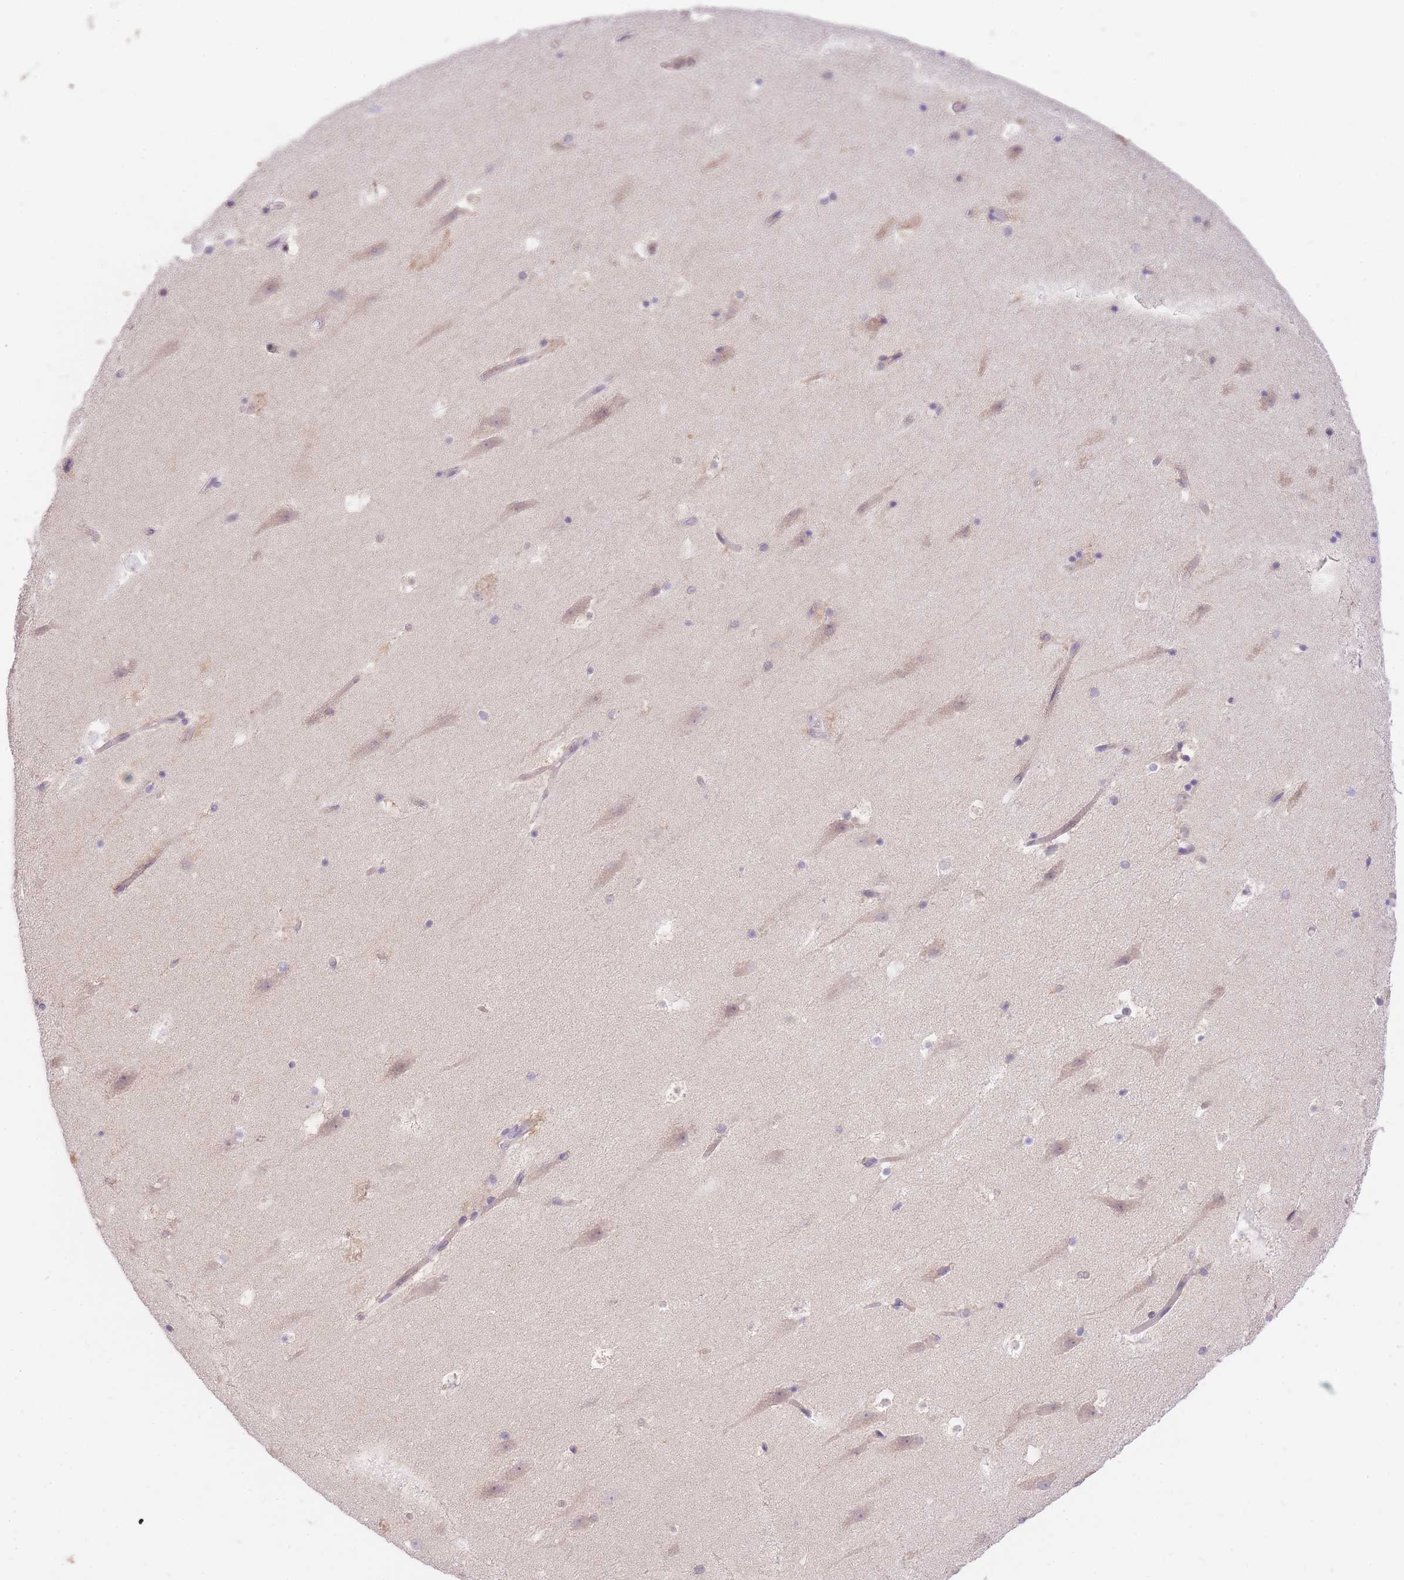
{"staining": {"intensity": "negative", "quantity": "none", "location": "none"}, "tissue": "hippocampus", "cell_type": "Glial cells", "image_type": "normal", "snomed": [{"axis": "morphology", "description": "Normal tissue, NOS"}, {"axis": "topography", "description": "Hippocampus"}], "caption": "Immunohistochemistry (IHC) of normal human hippocampus shows no staining in glial cells.", "gene": "UBXN7", "patient": {"sex": "female", "age": 52}}